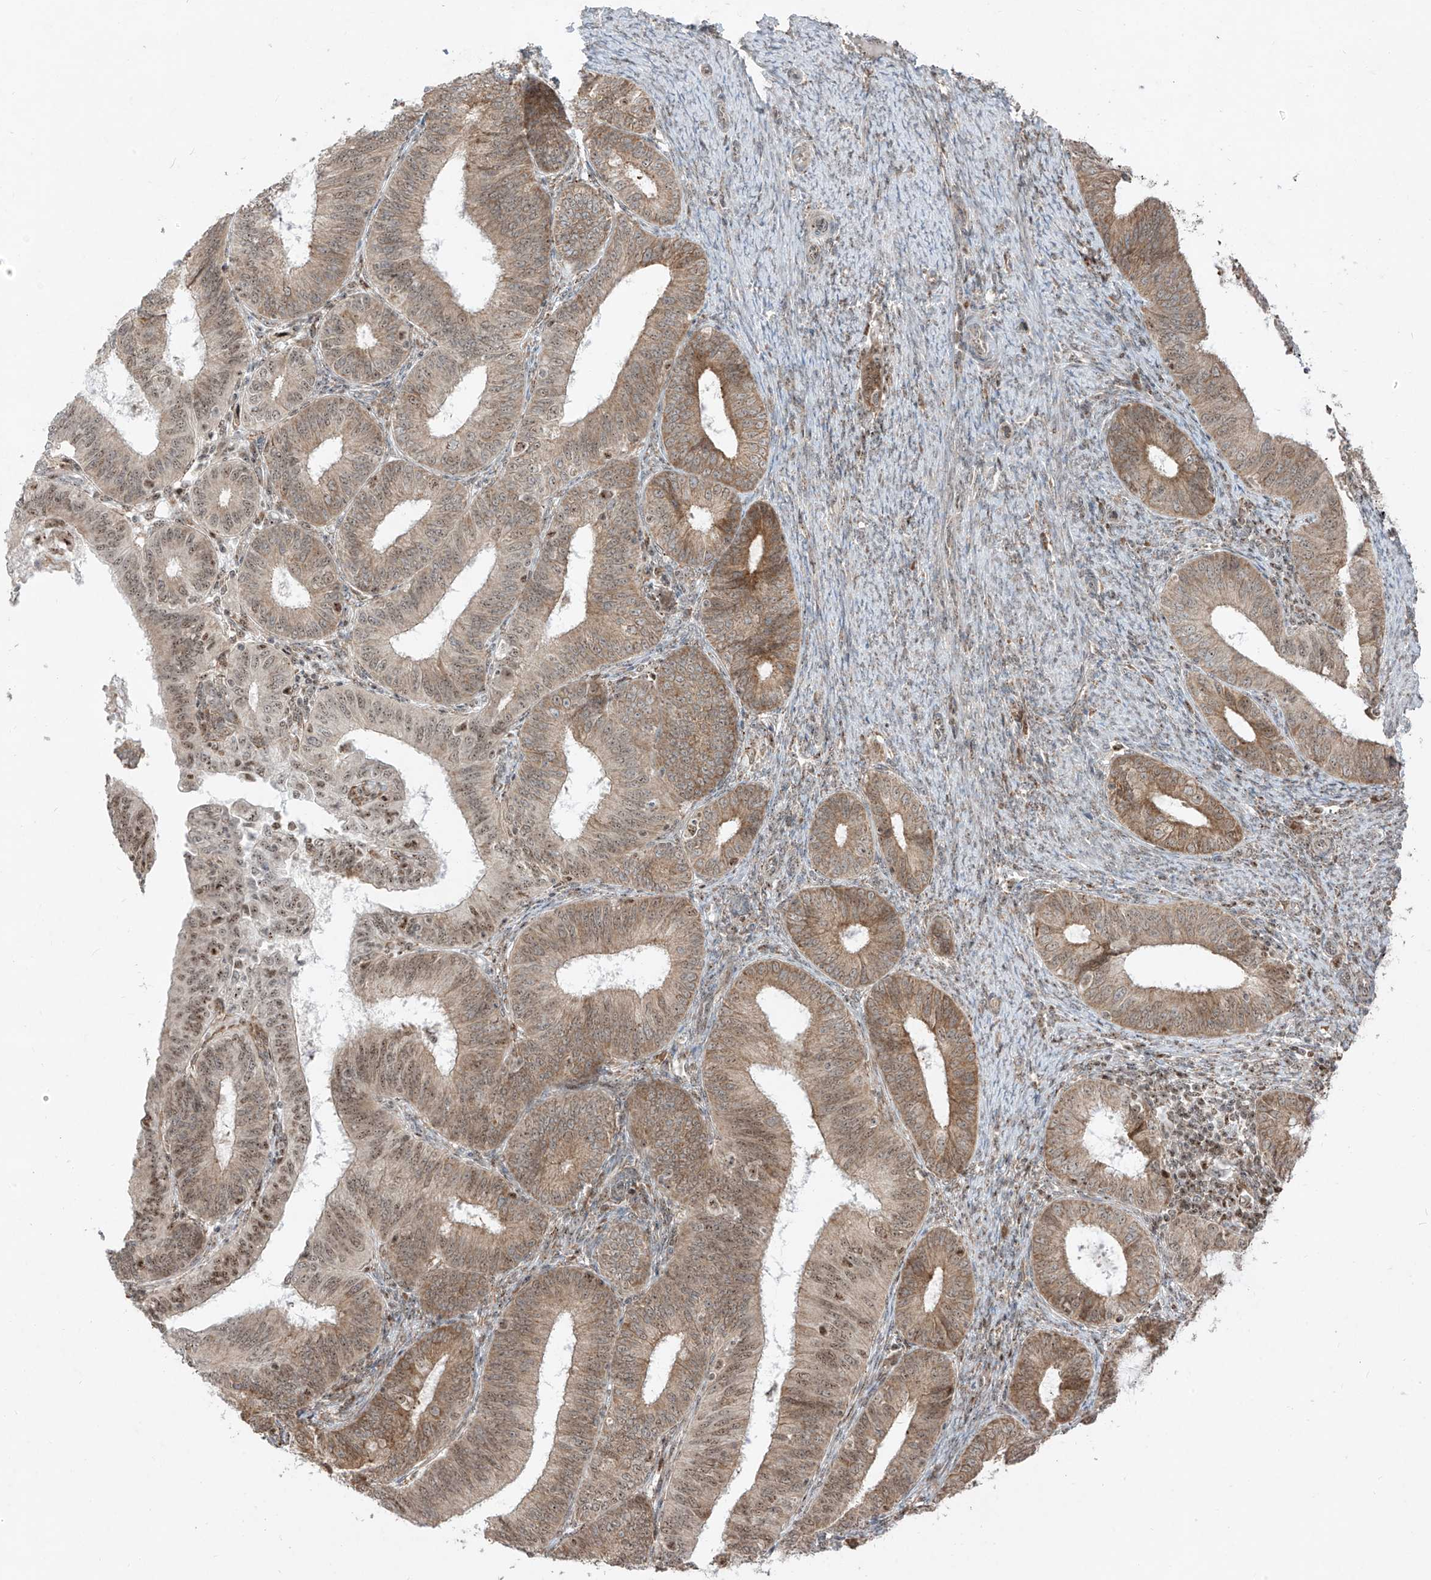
{"staining": {"intensity": "moderate", "quantity": ">75%", "location": "cytoplasmic/membranous,nuclear"}, "tissue": "endometrial cancer", "cell_type": "Tumor cells", "image_type": "cancer", "snomed": [{"axis": "morphology", "description": "Adenocarcinoma, NOS"}, {"axis": "topography", "description": "Endometrium"}], "caption": "A medium amount of moderate cytoplasmic/membranous and nuclear positivity is appreciated in approximately >75% of tumor cells in endometrial adenocarcinoma tissue.", "gene": "ZBTB8A", "patient": {"sex": "female", "age": 51}}